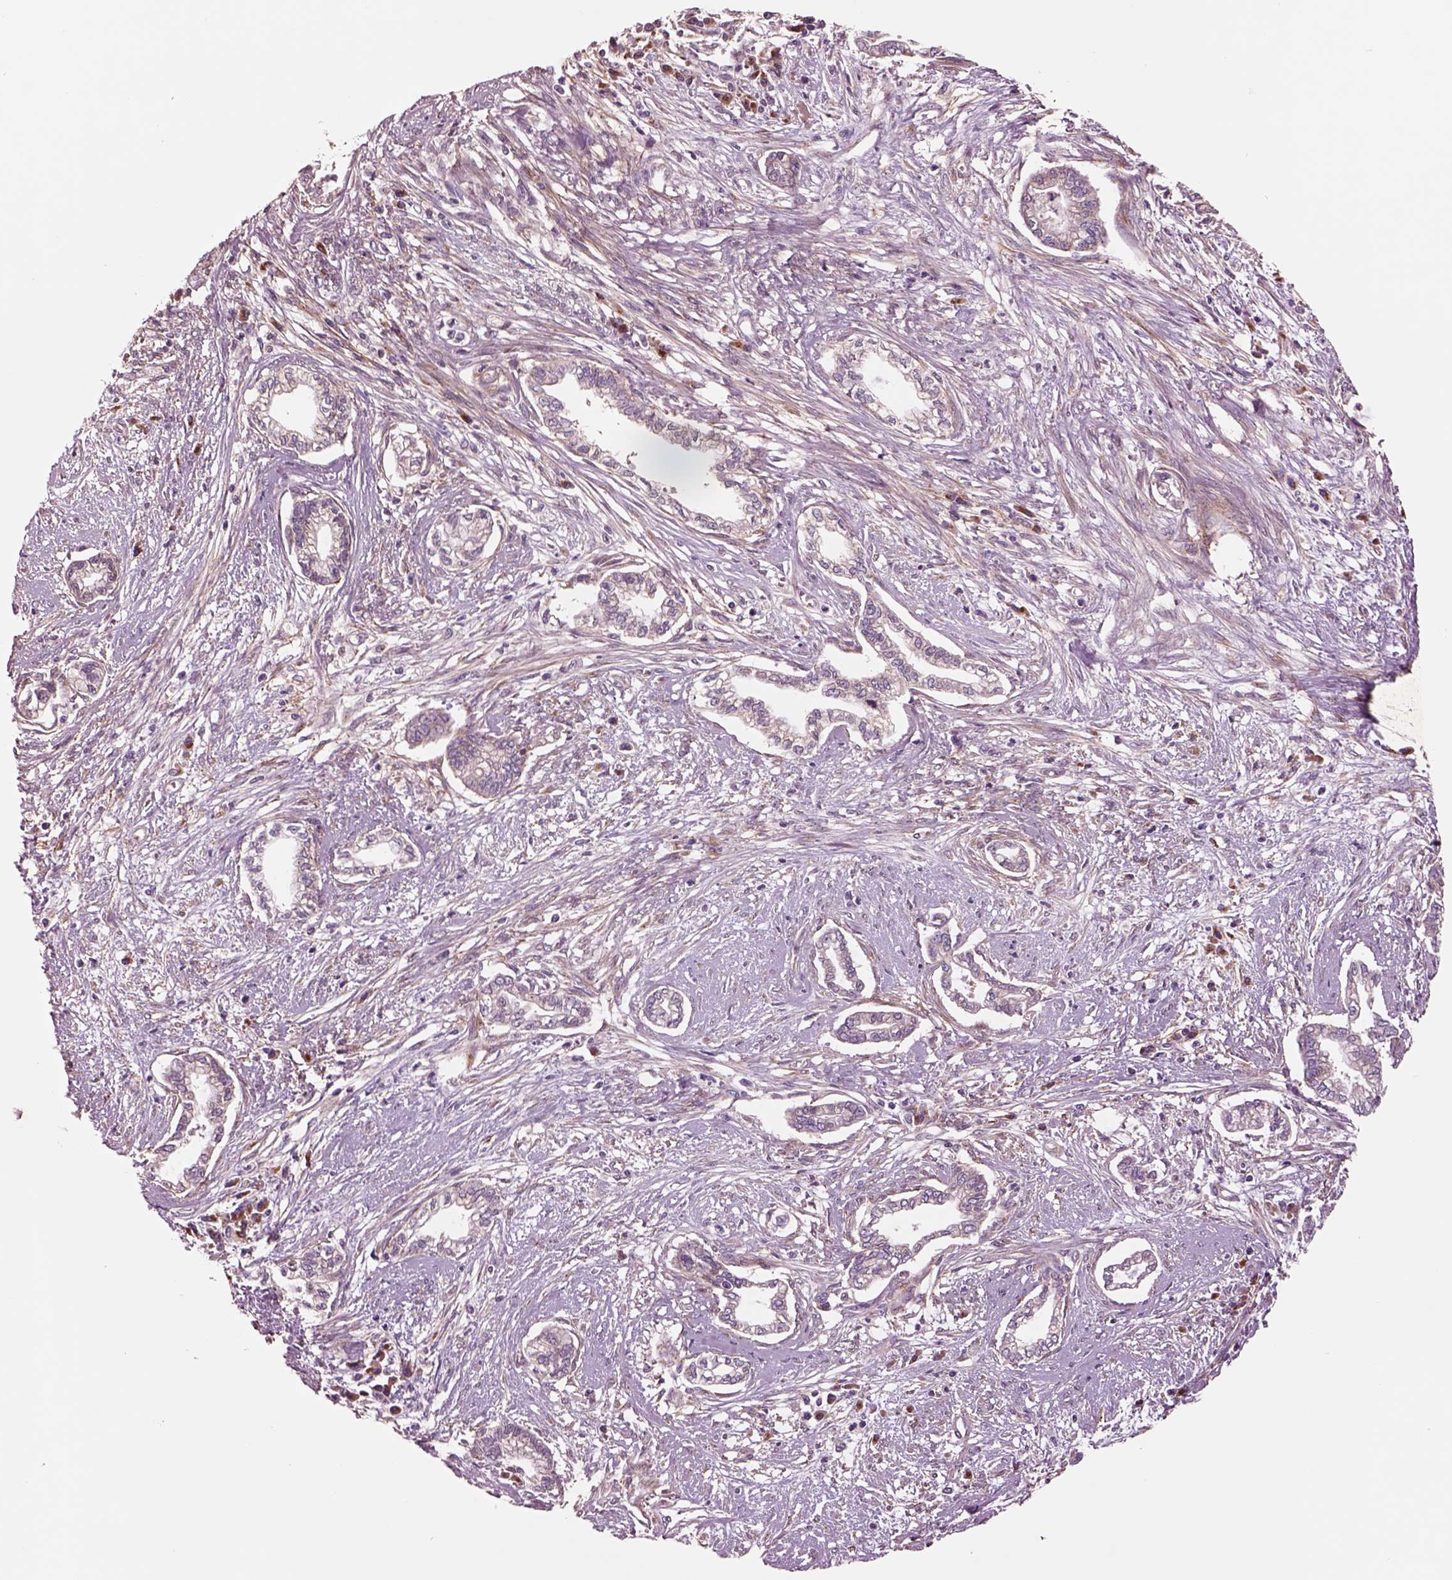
{"staining": {"intensity": "negative", "quantity": "none", "location": "none"}, "tissue": "cervical cancer", "cell_type": "Tumor cells", "image_type": "cancer", "snomed": [{"axis": "morphology", "description": "Adenocarcinoma, NOS"}, {"axis": "topography", "description": "Cervix"}], "caption": "This is an immunohistochemistry image of cervical cancer (adenocarcinoma). There is no staining in tumor cells.", "gene": "SEC23A", "patient": {"sex": "female", "age": 62}}